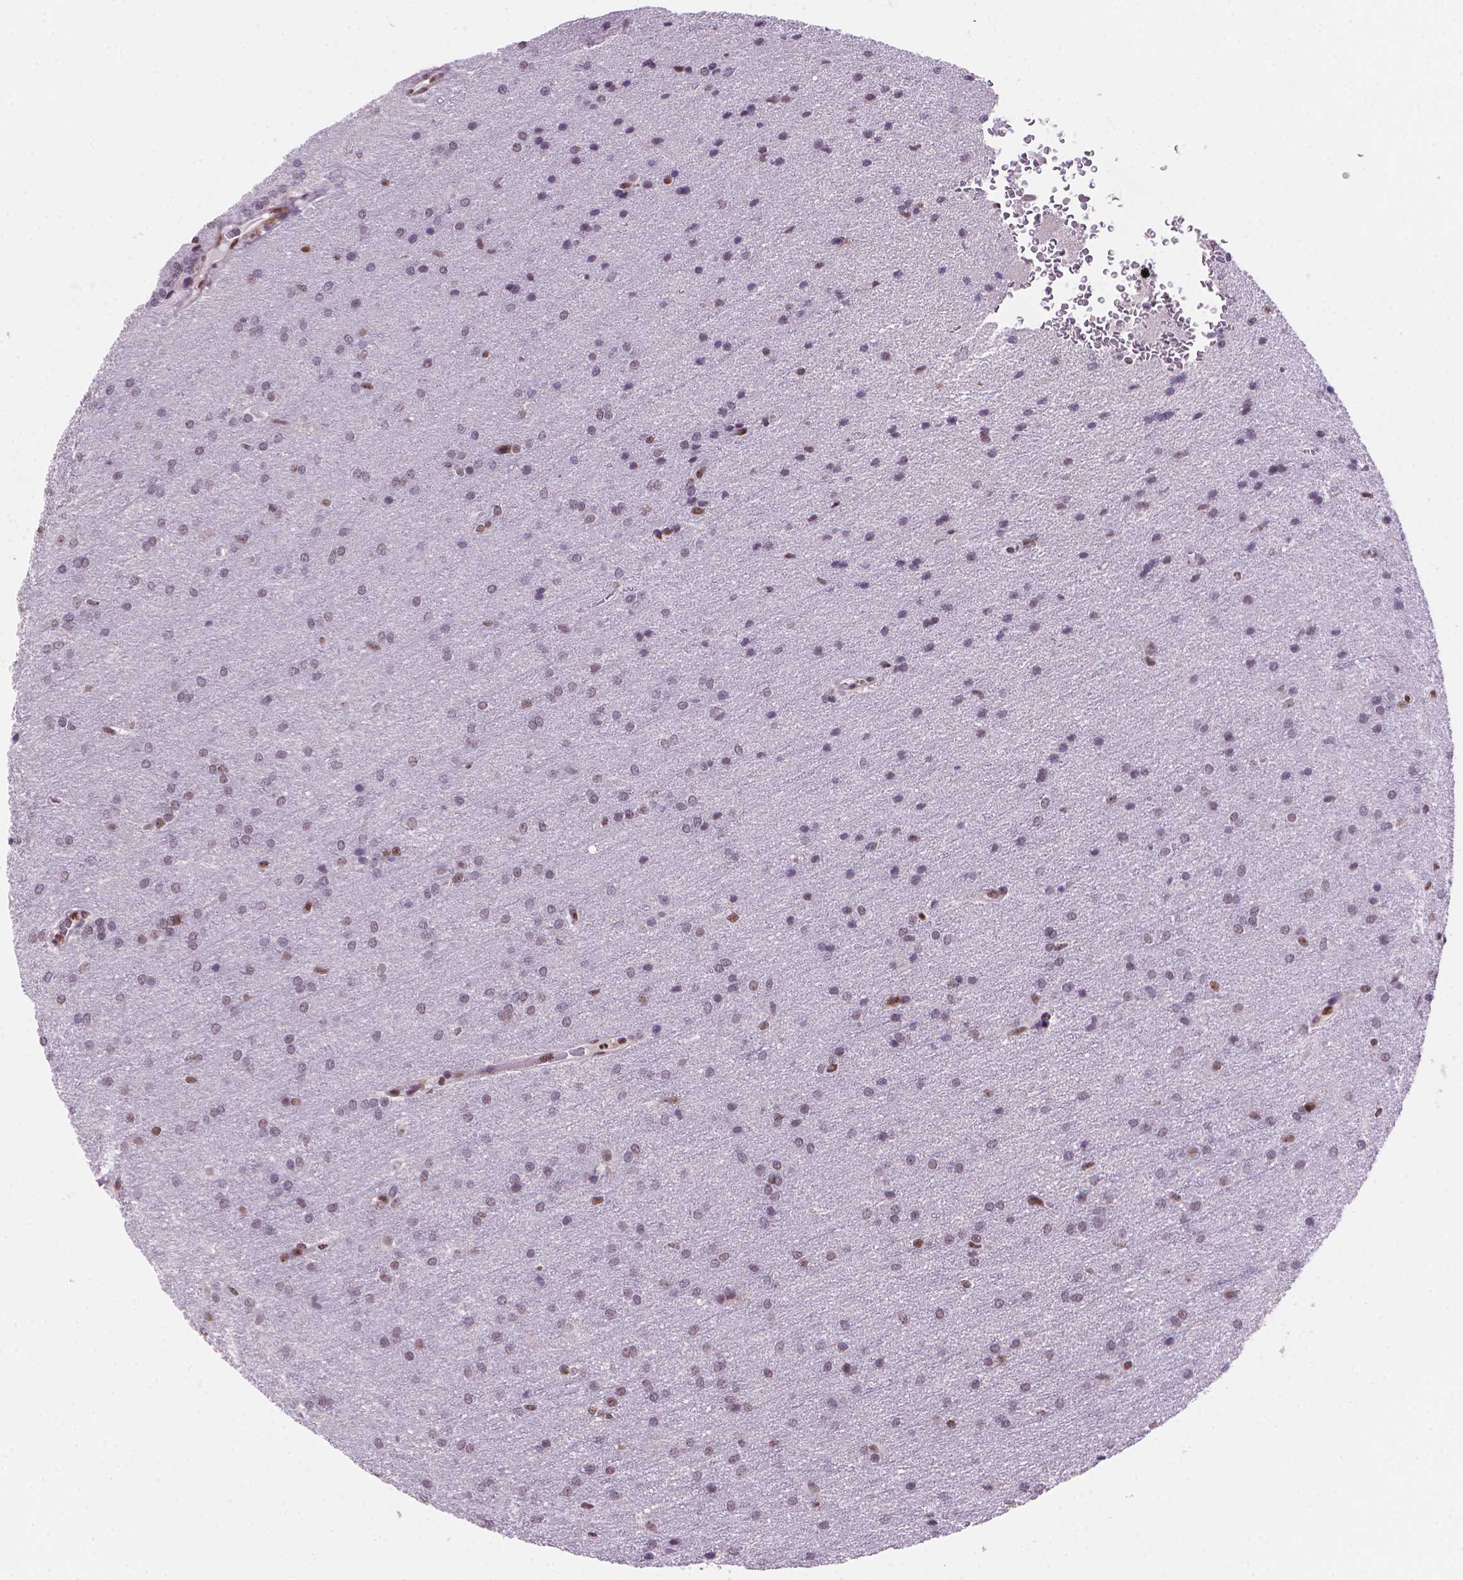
{"staining": {"intensity": "weak", "quantity": "<25%", "location": "nuclear"}, "tissue": "glioma", "cell_type": "Tumor cells", "image_type": "cancer", "snomed": [{"axis": "morphology", "description": "Glioma, malignant, Low grade"}, {"axis": "topography", "description": "Brain"}], "caption": "Histopathology image shows no significant protein expression in tumor cells of glioma.", "gene": "UBN1", "patient": {"sex": "female", "age": 32}}